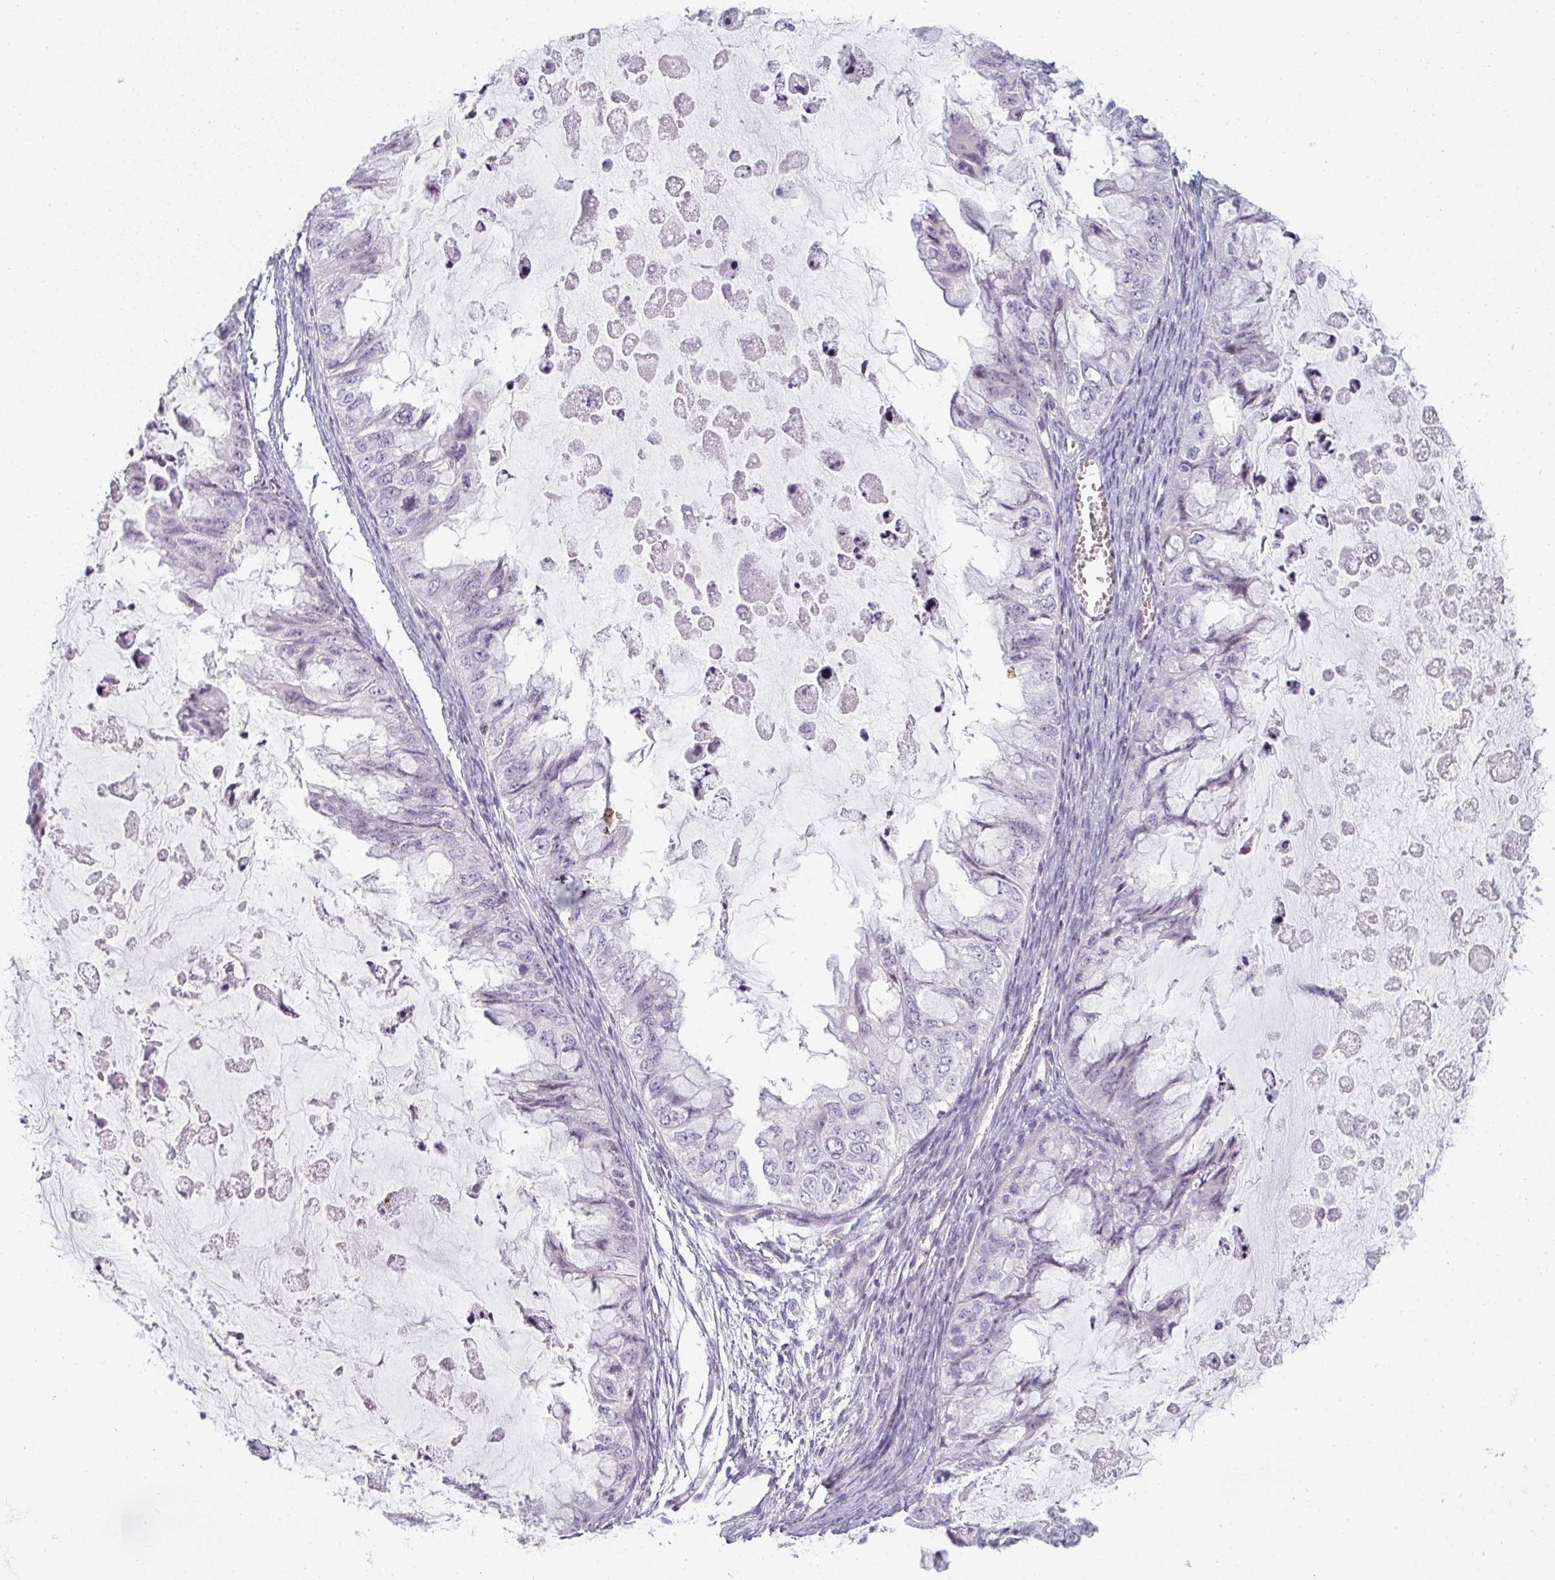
{"staining": {"intensity": "negative", "quantity": "none", "location": "none"}, "tissue": "ovarian cancer", "cell_type": "Tumor cells", "image_type": "cancer", "snomed": [{"axis": "morphology", "description": "Cystadenocarcinoma, mucinous, NOS"}, {"axis": "topography", "description": "Ovary"}], "caption": "Immunohistochemical staining of ovarian mucinous cystadenocarcinoma shows no significant expression in tumor cells.", "gene": "RBBP6", "patient": {"sex": "female", "age": 72}}